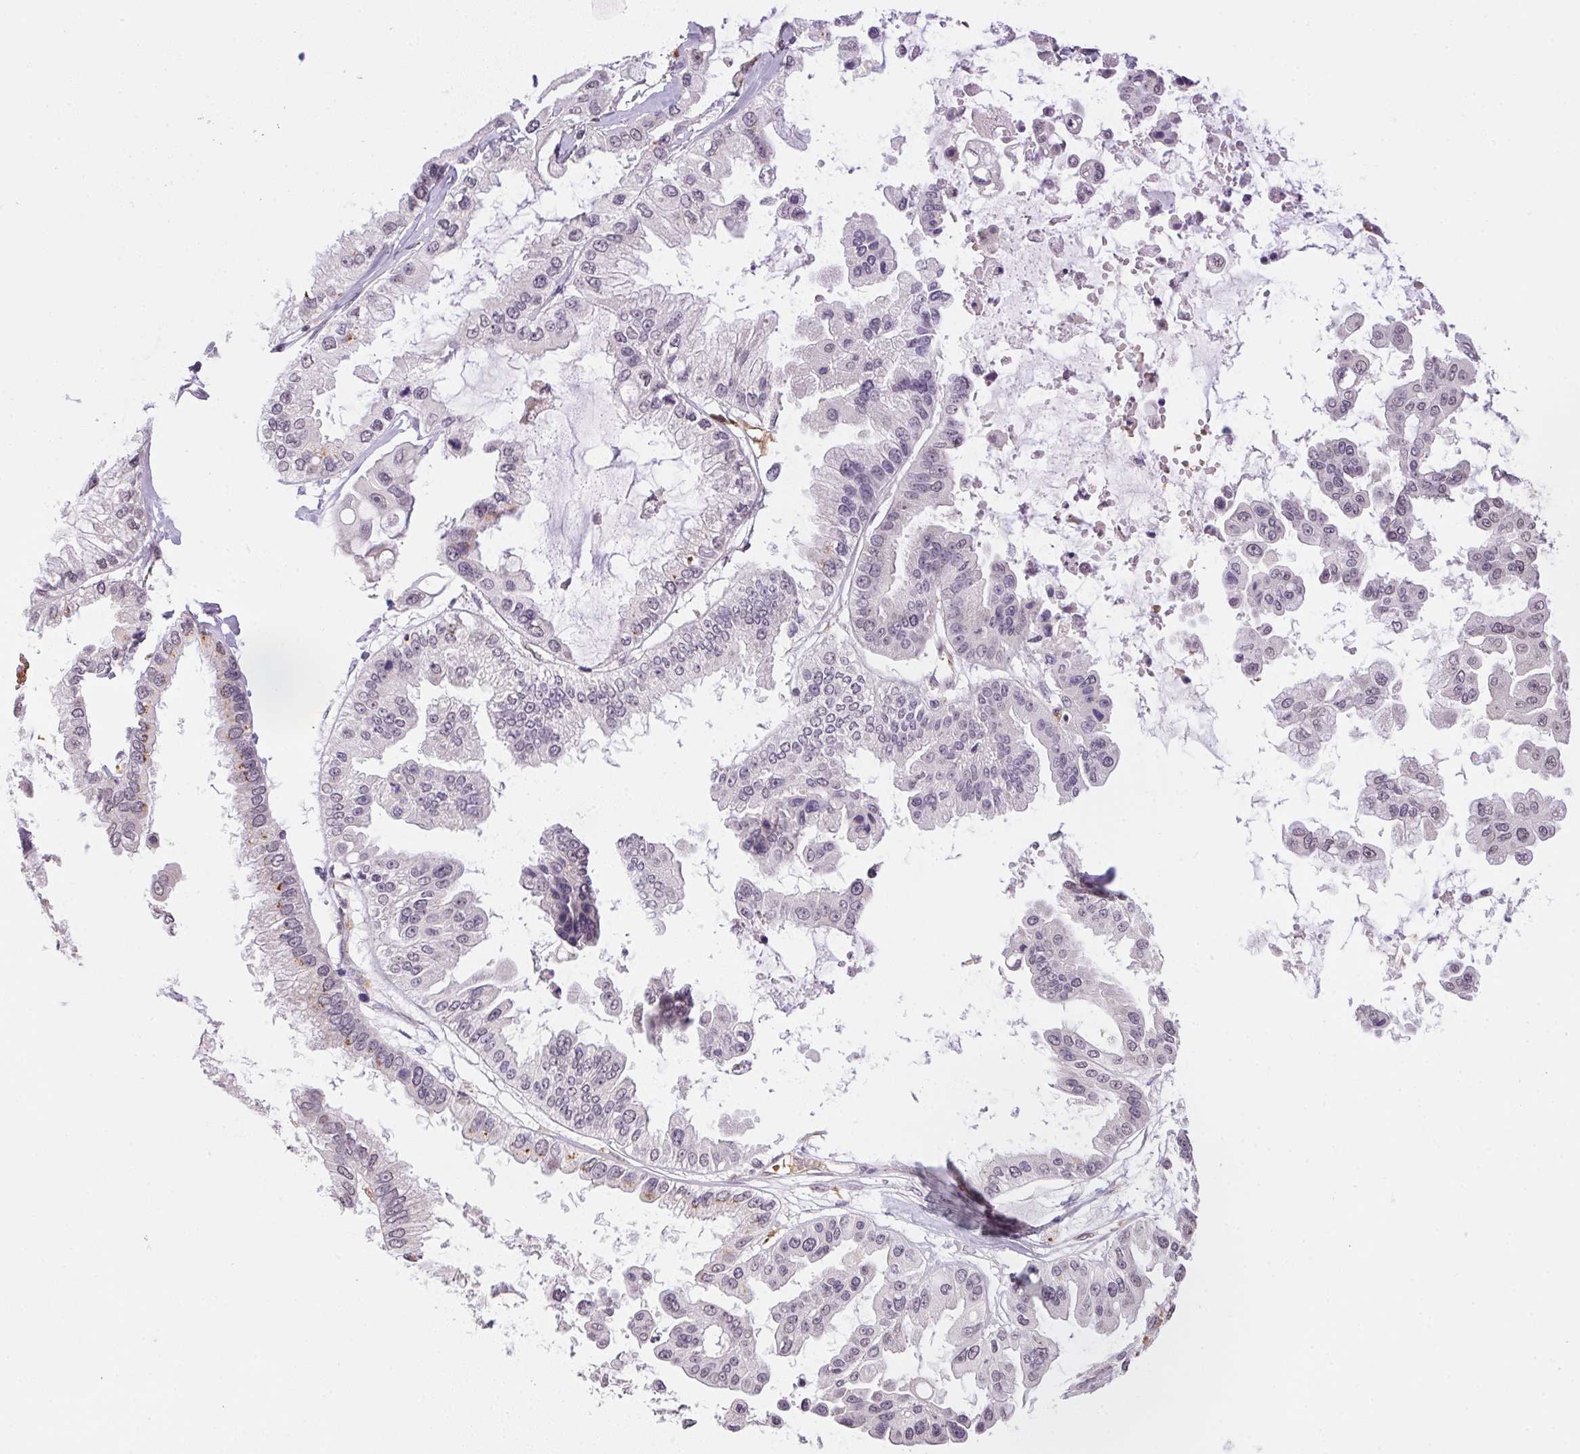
{"staining": {"intensity": "negative", "quantity": "none", "location": "none"}, "tissue": "ovarian cancer", "cell_type": "Tumor cells", "image_type": "cancer", "snomed": [{"axis": "morphology", "description": "Cystadenocarcinoma, serous, NOS"}, {"axis": "topography", "description": "Ovary"}], "caption": "High power microscopy micrograph of an immunohistochemistry image of ovarian serous cystadenocarcinoma, revealing no significant expression in tumor cells.", "gene": "METTL13", "patient": {"sex": "female", "age": 56}}